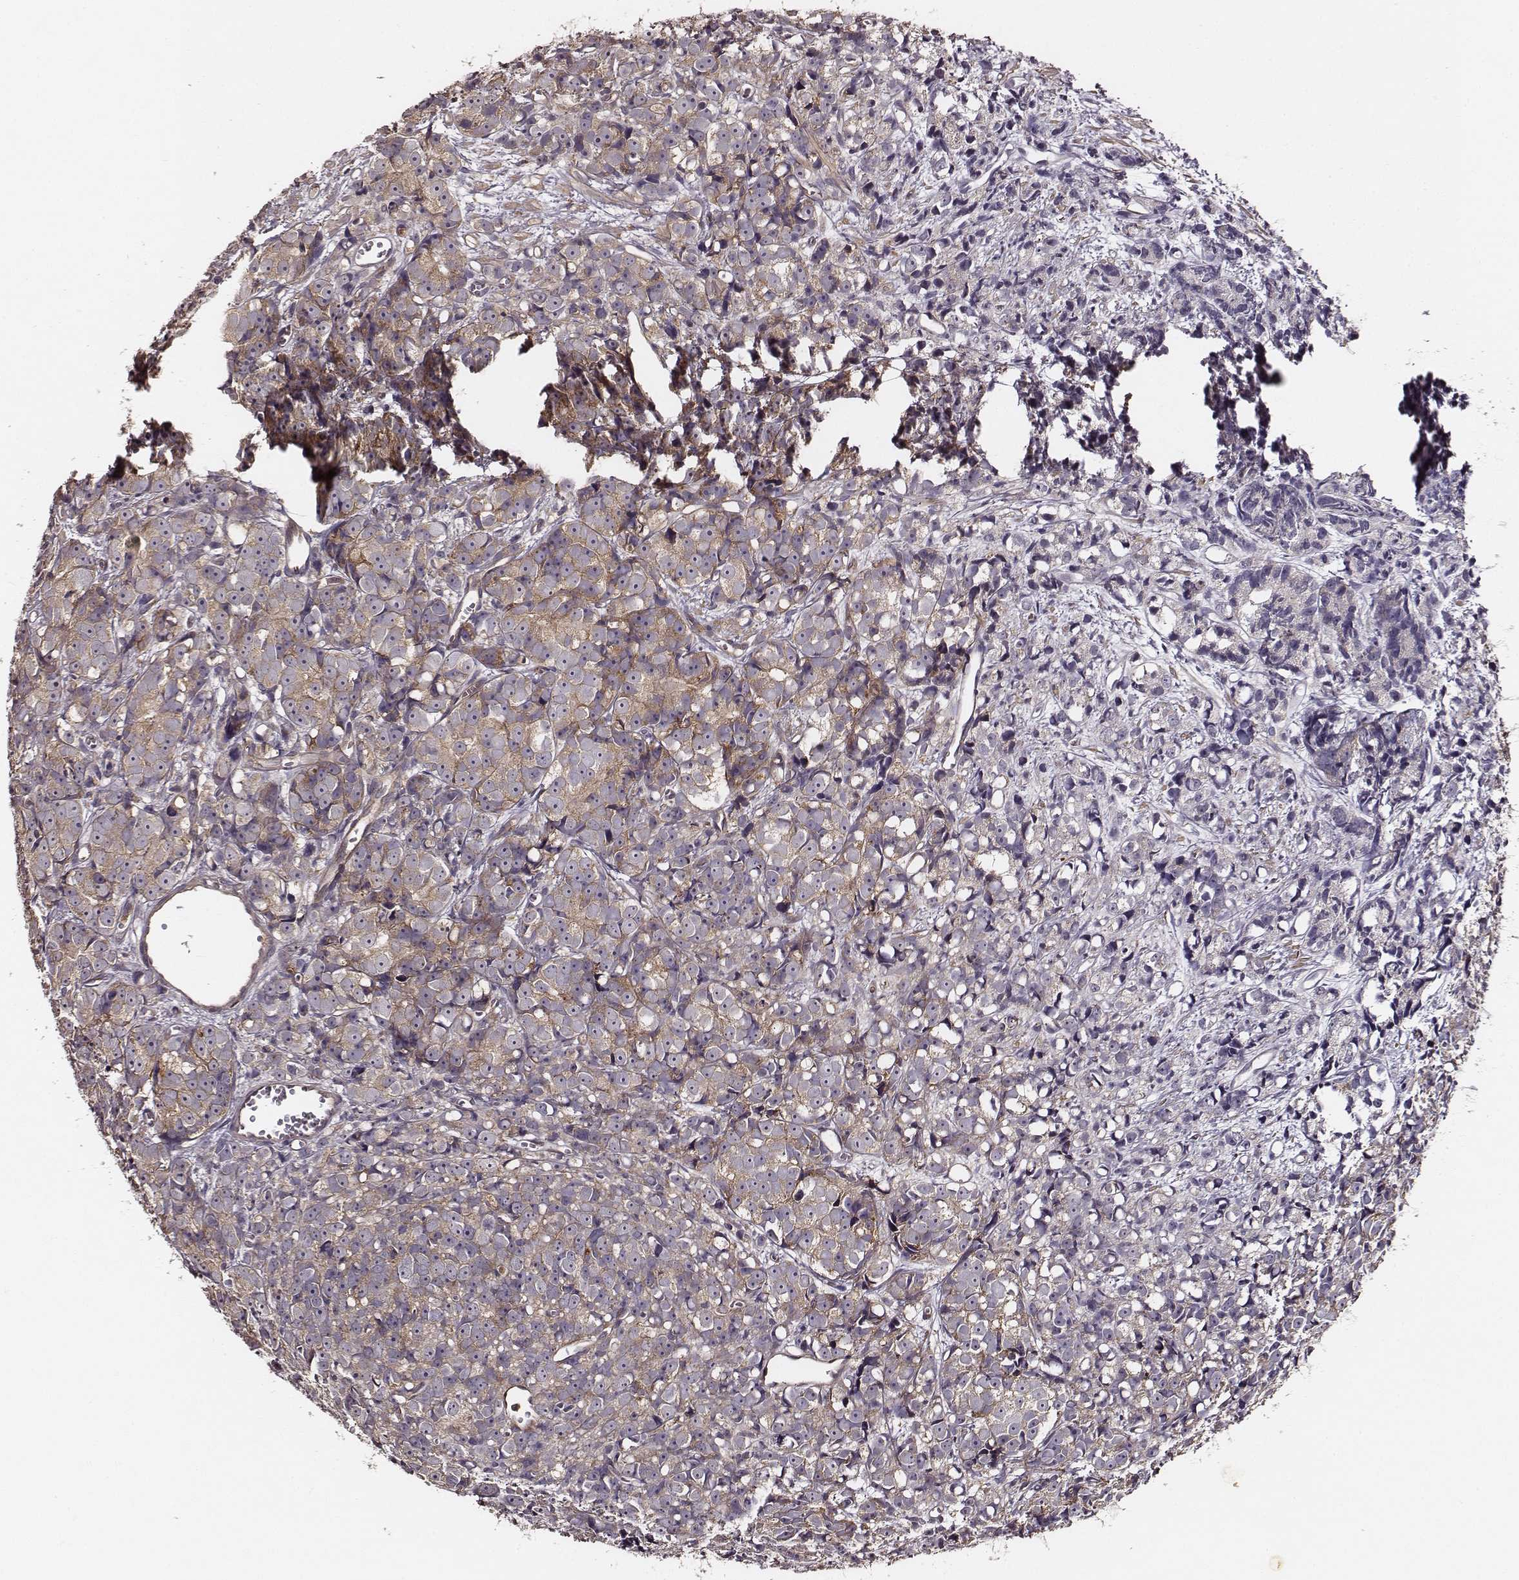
{"staining": {"intensity": "weak", "quantity": "25%-75%", "location": "cytoplasmic/membranous"}, "tissue": "prostate cancer", "cell_type": "Tumor cells", "image_type": "cancer", "snomed": [{"axis": "morphology", "description": "Adenocarcinoma, High grade"}, {"axis": "topography", "description": "Prostate"}], "caption": "Immunohistochemical staining of prostate high-grade adenocarcinoma exhibits low levels of weak cytoplasmic/membranous expression in about 25%-75% of tumor cells. Immunohistochemistry stains the protein of interest in brown and the nuclei are stained blue.", "gene": "VPS26A", "patient": {"sex": "male", "age": 77}}